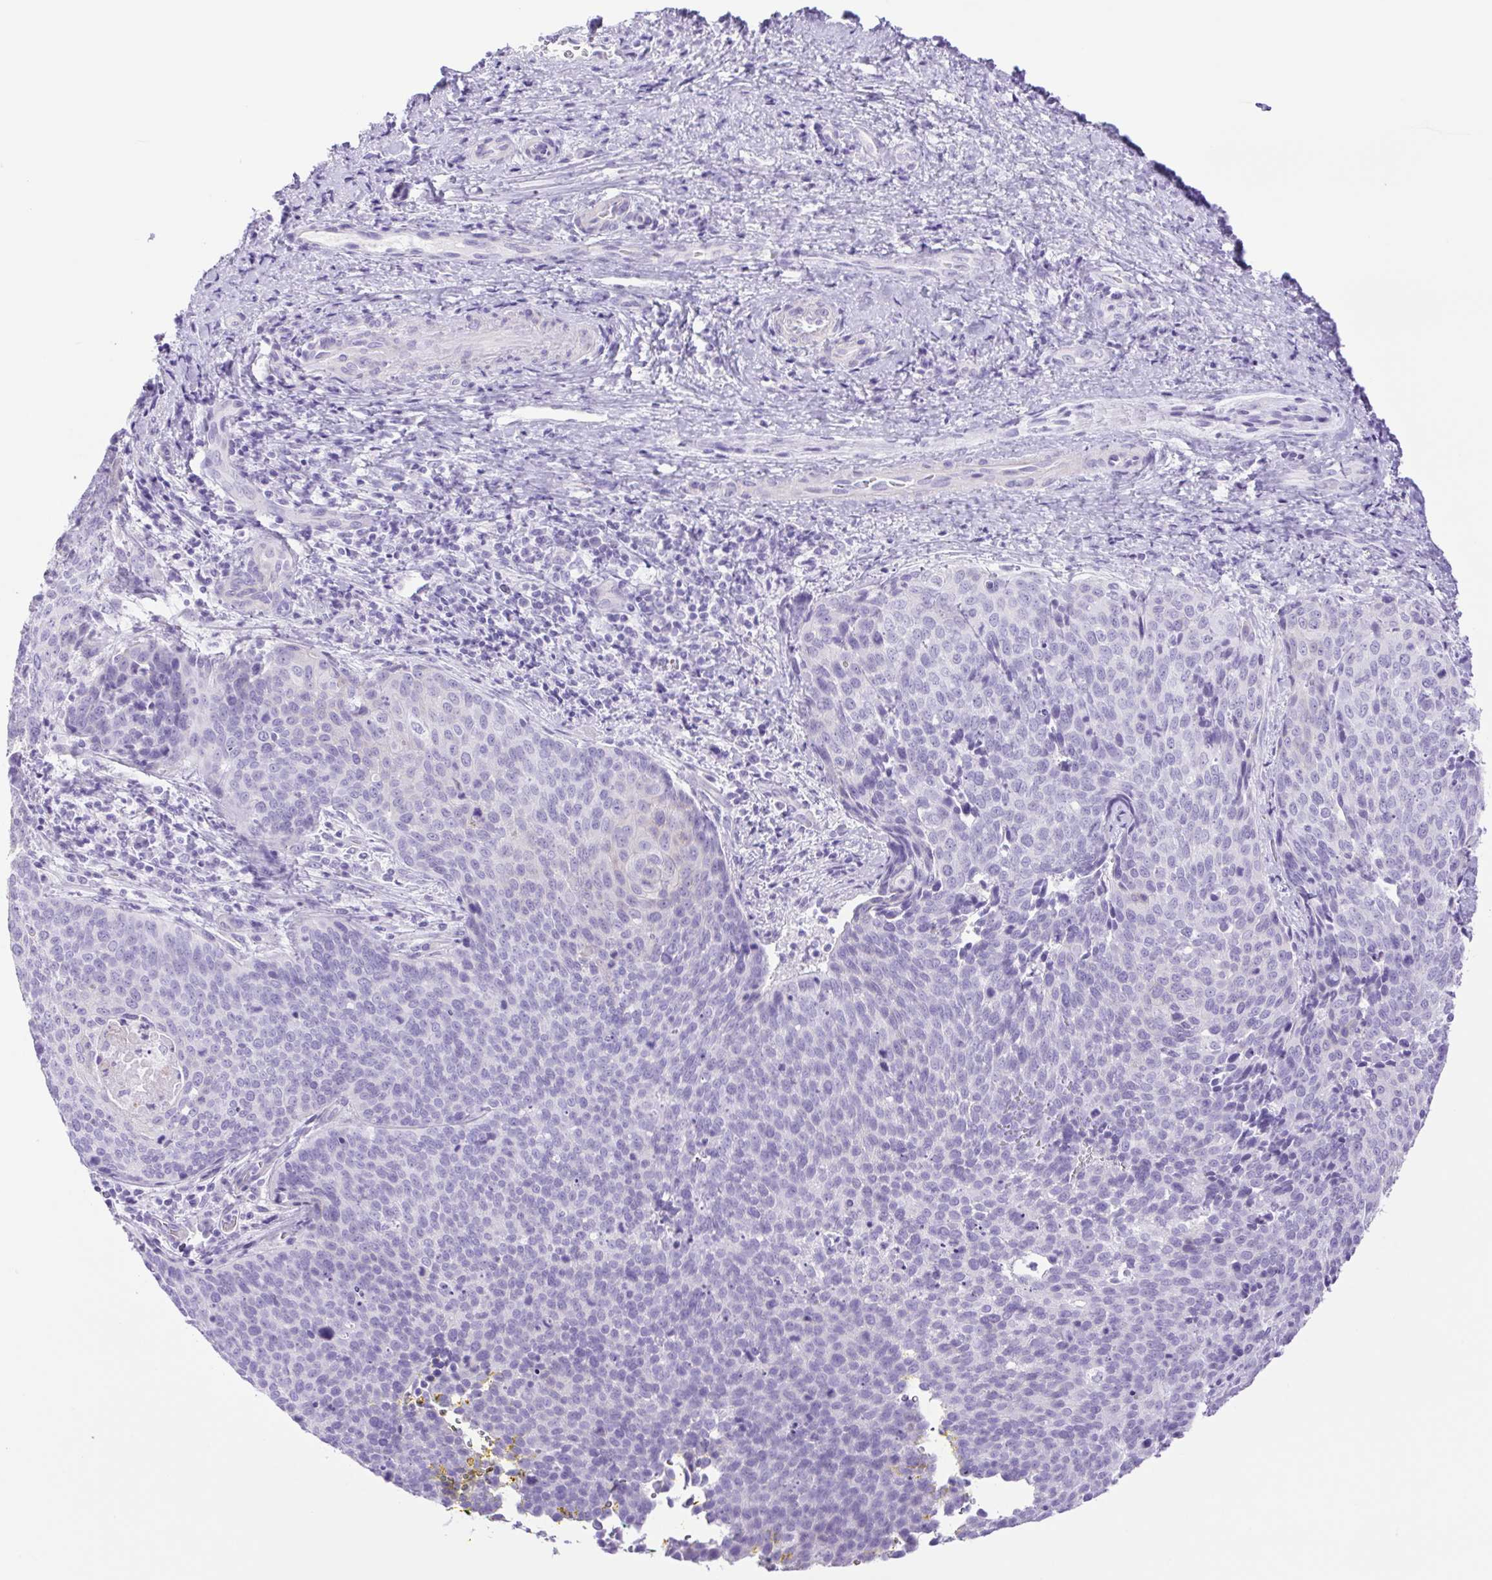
{"staining": {"intensity": "negative", "quantity": "none", "location": "none"}, "tissue": "cervical cancer", "cell_type": "Tumor cells", "image_type": "cancer", "snomed": [{"axis": "morphology", "description": "Squamous cell carcinoma, NOS"}, {"axis": "topography", "description": "Cervix"}], "caption": "This histopathology image is of cervical squamous cell carcinoma stained with immunohistochemistry to label a protein in brown with the nuclei are counter-stained blue. There is no expression in tumor cells.", "gene": "CDSN", "patient": {"sex": "female", "age": 34}}